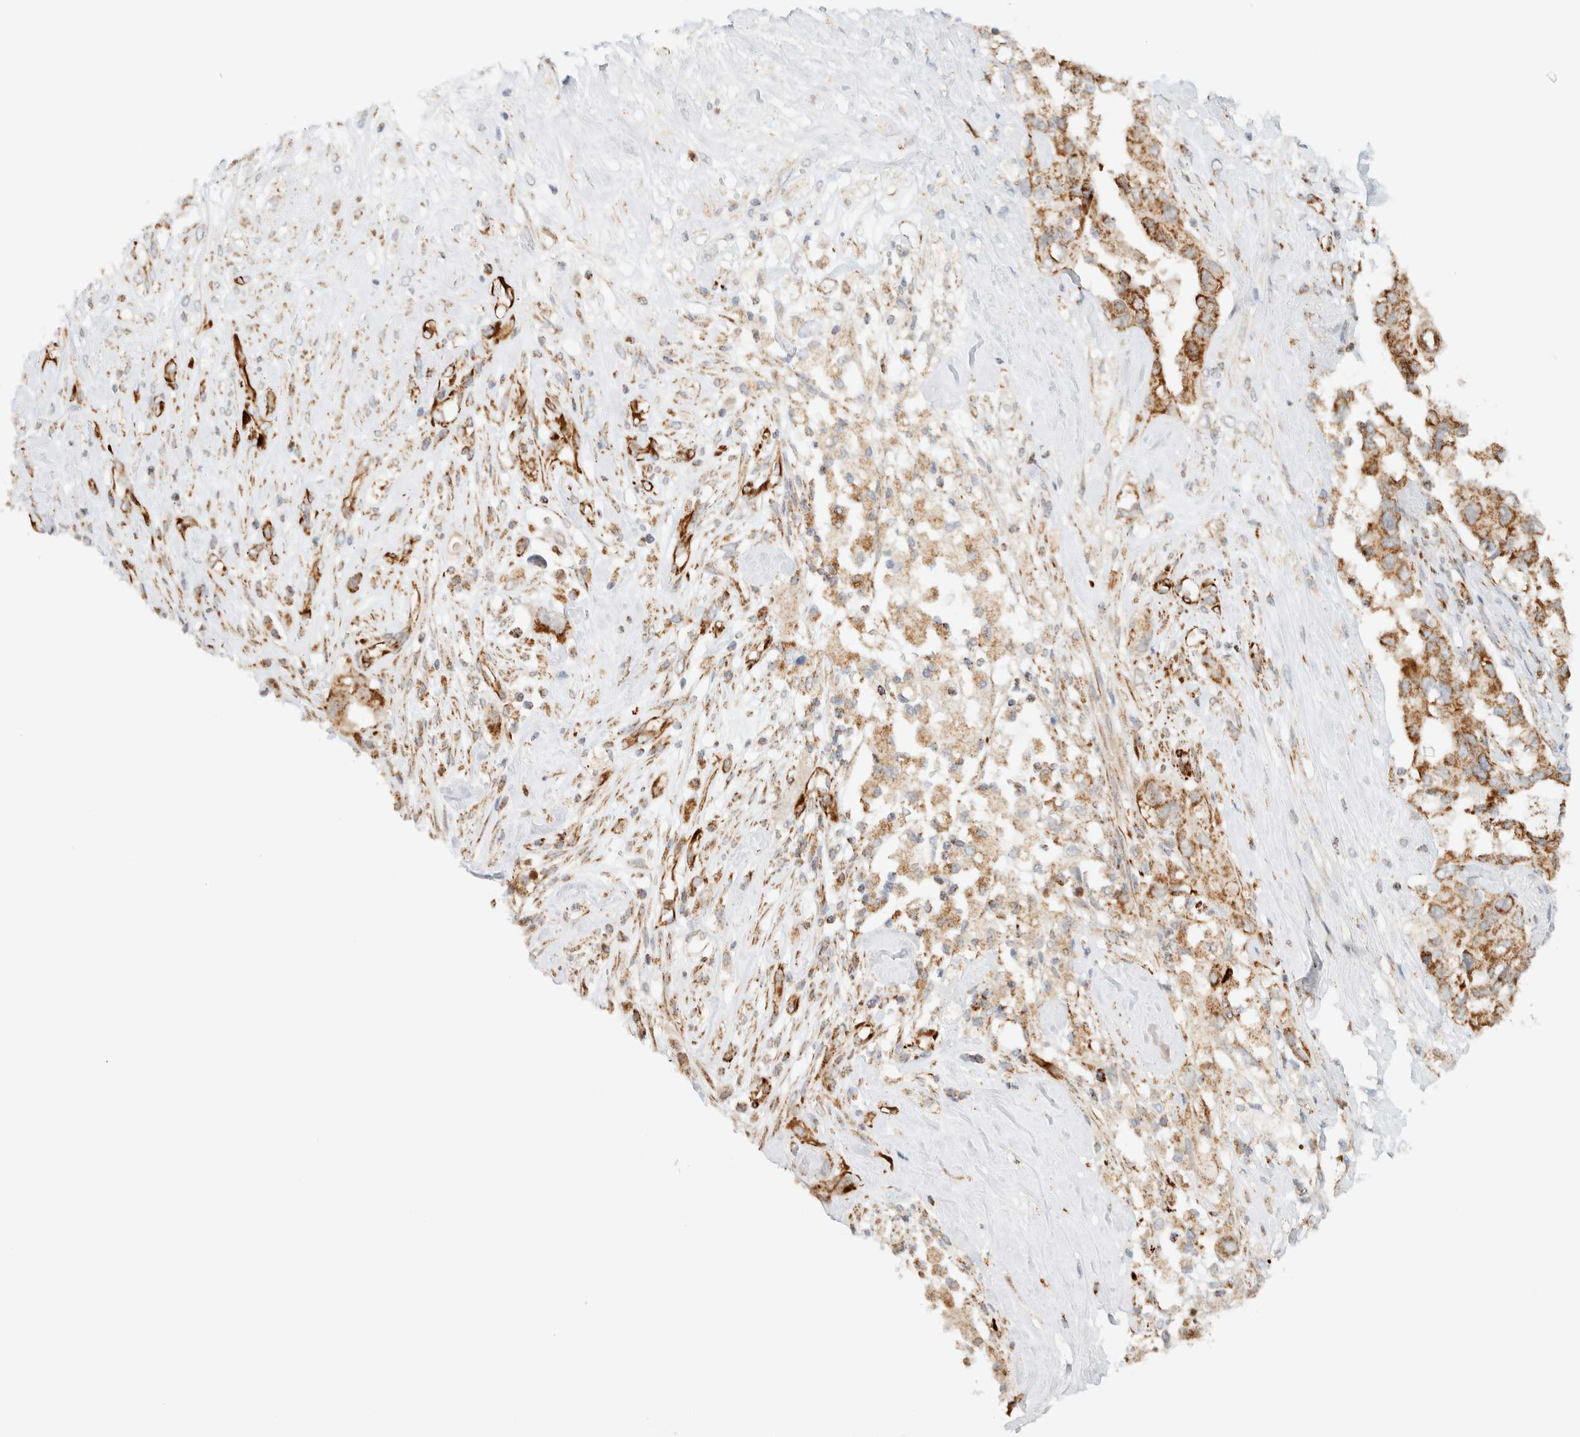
{"staining": {"intensity": "moderate", "quantity": ">75%", "location": "cytoplasmic/membranous"}, "tissue": "pancreatic cancer", "cell_type": "Tumor cells", "image_type": "cancer", "snomed": [{"axis": "morphology", "description": "Adenocarcinoma, NOS"}, {"axis": "topography", "description": "Pancreas"}], "caption": "A medium amount of moderate cytoplasmic/membranous expression is identified in about >75% of tumor cells in pancreatic cancer tissue.", "gene": "KIFAP3", "patient": {"sex": "female", "age": 56}}